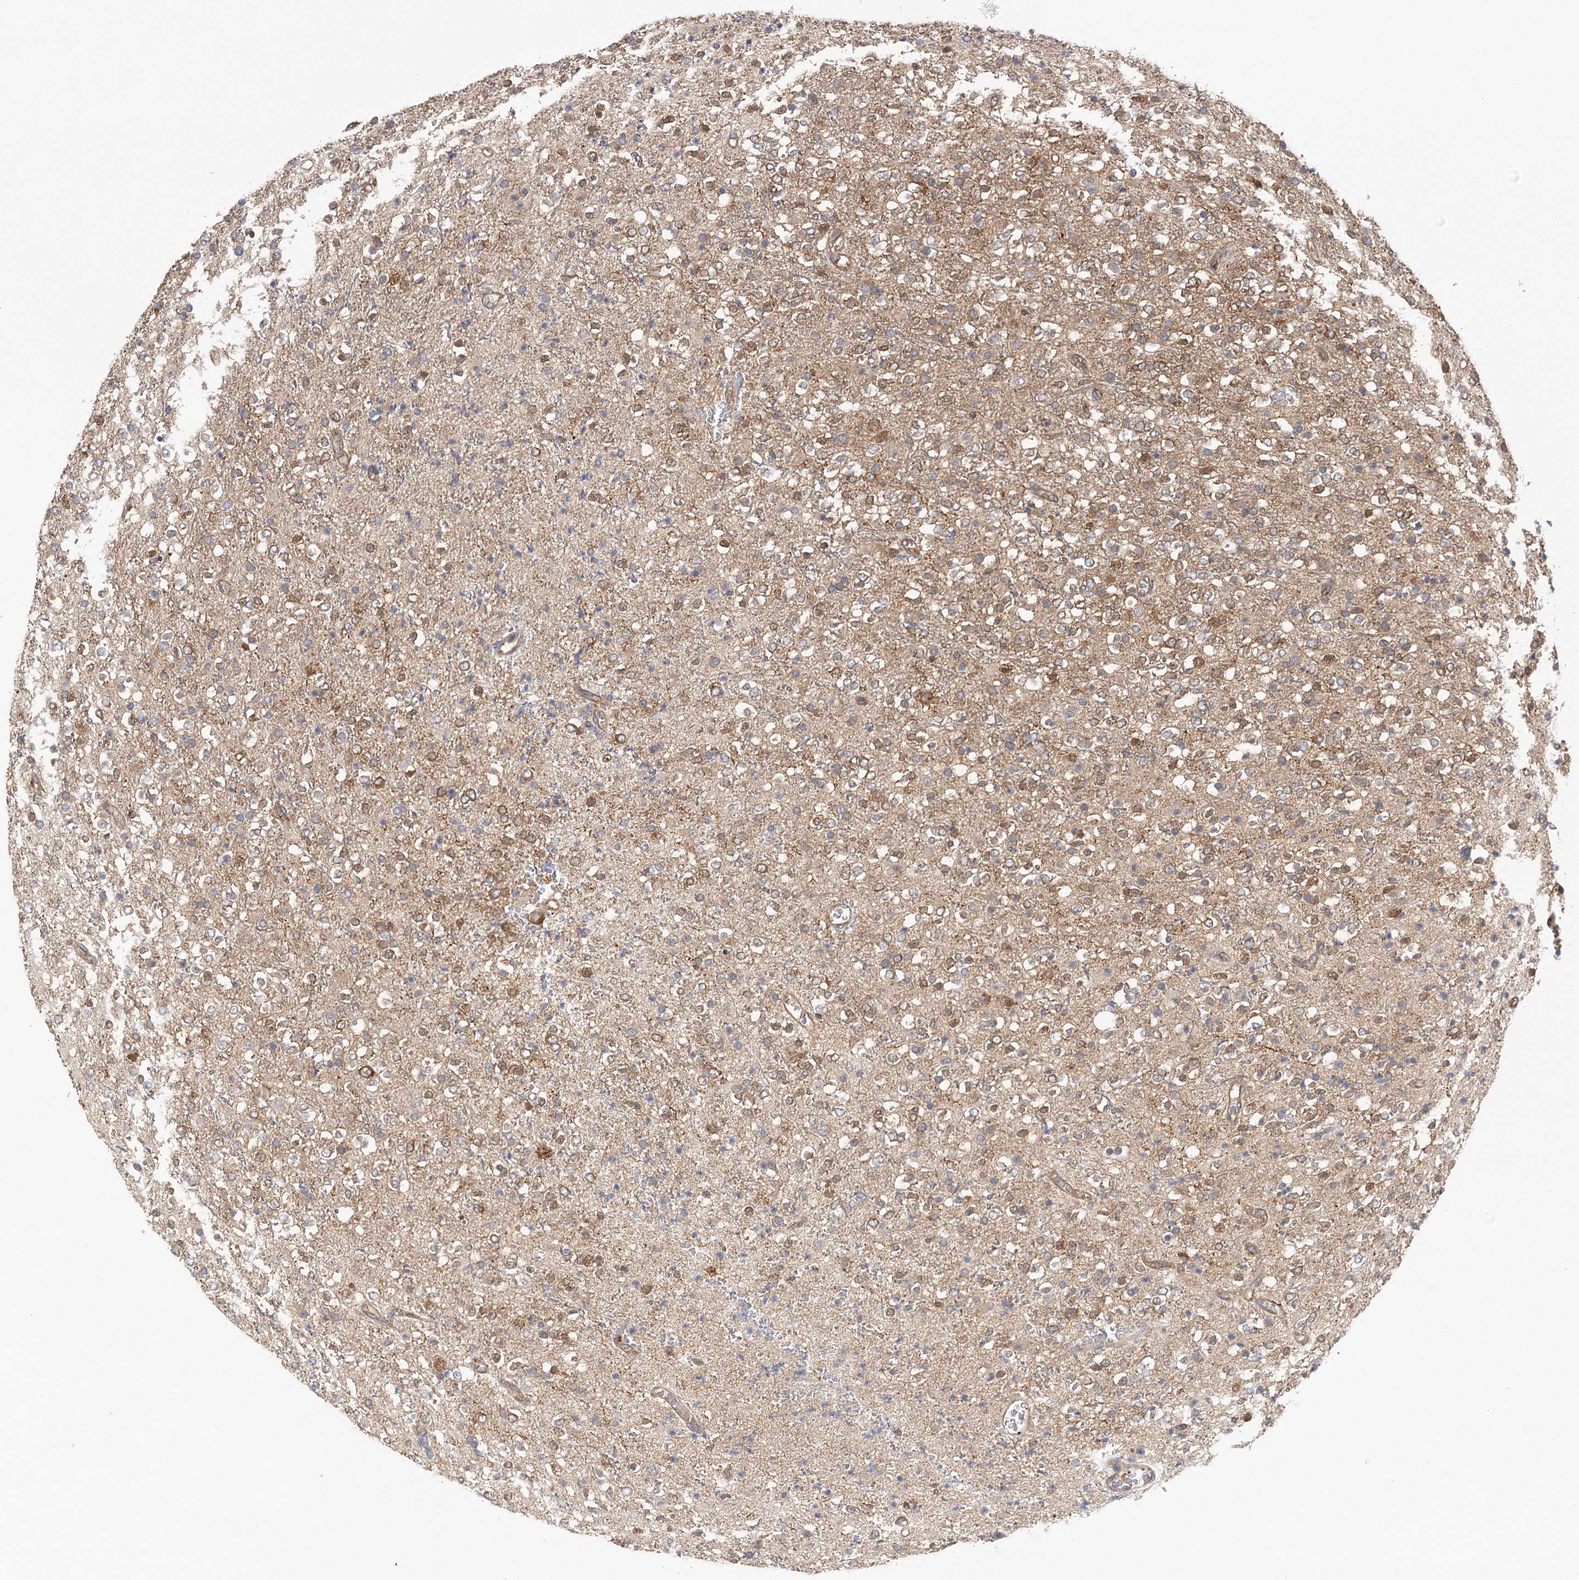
{"staining": {"intensity": "moderate", "quantity": "<25%", "location": "cytoplasmic/membranous"}, "tissue": "glioma", "cell_type": "Tumor cells", "image_type": "cancer", "snomed": [{"axis": "morphology", "description": "Glioma, malignant, High grade"}, {"axis": "topography", "description": "Brain"}], "caption": "Glioma stained with IHC reveals moderate cytoplasmic/membranous expression in about <25% of tumor cells. The protein is shown in brown color, while the nuclei are stained blue.", "gene": "VPS37B", "patient": {"sex": "male", "age": 34}}